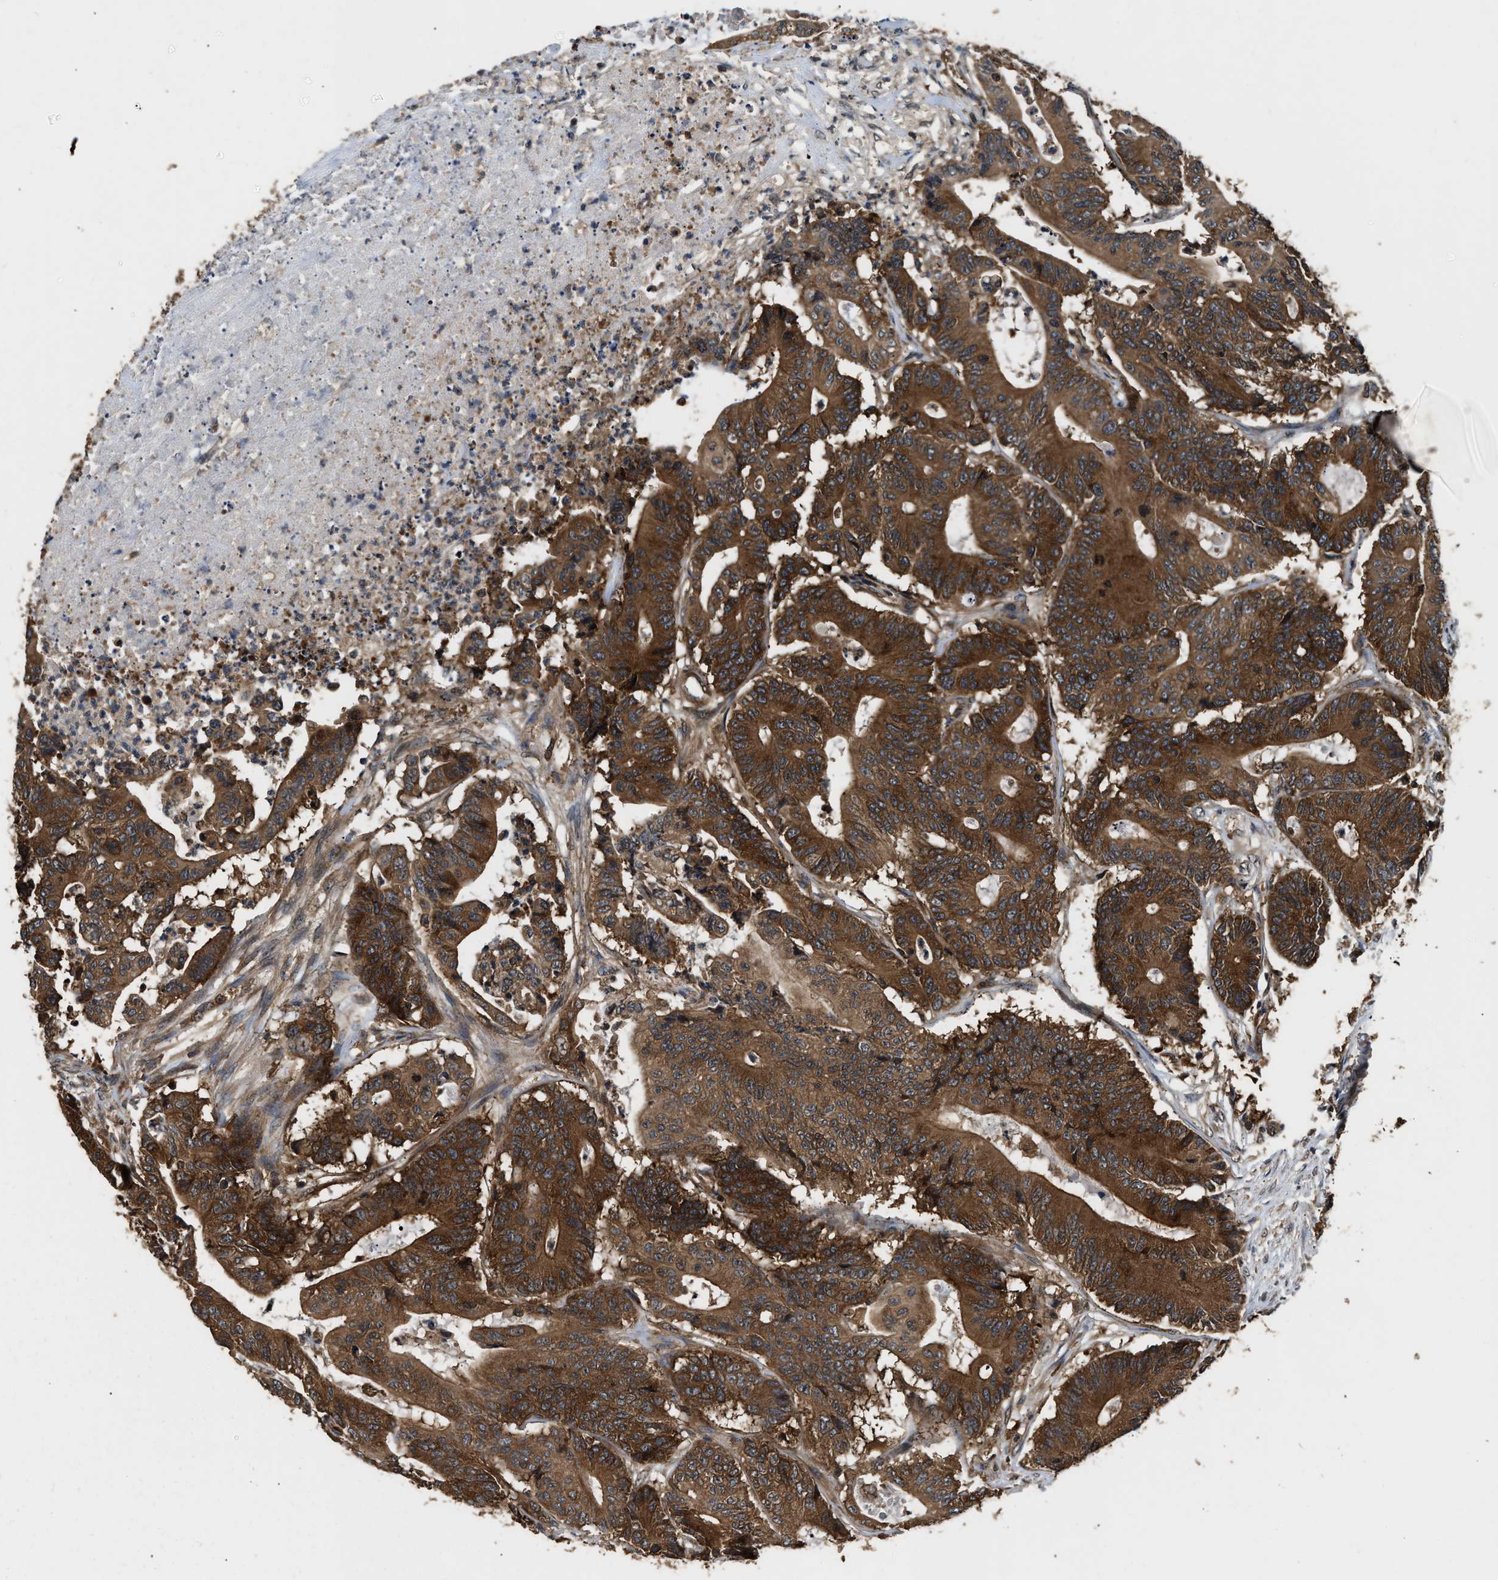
{"staining": {"intensity": "strong", "quantity": ">75%", "location": "cytoplasmic/membranous"}, "tissue": "colorectal cancer", "cell_type": "Tumor cells", "image_type": "cancer", "snomed": [{"axis": "morphology", "description": "Adenocarcinoma, NOS"}, {"axis": "topography", "description": "Colon"}], "caption": "Tumor cells show high levels of strong cytoplasmic/membranous staining in approximately >75% of cells in human adenocarcinoma (colorectal).", "gene": "DNAJC2", "patient": {"sex": "female", "age": 84}}